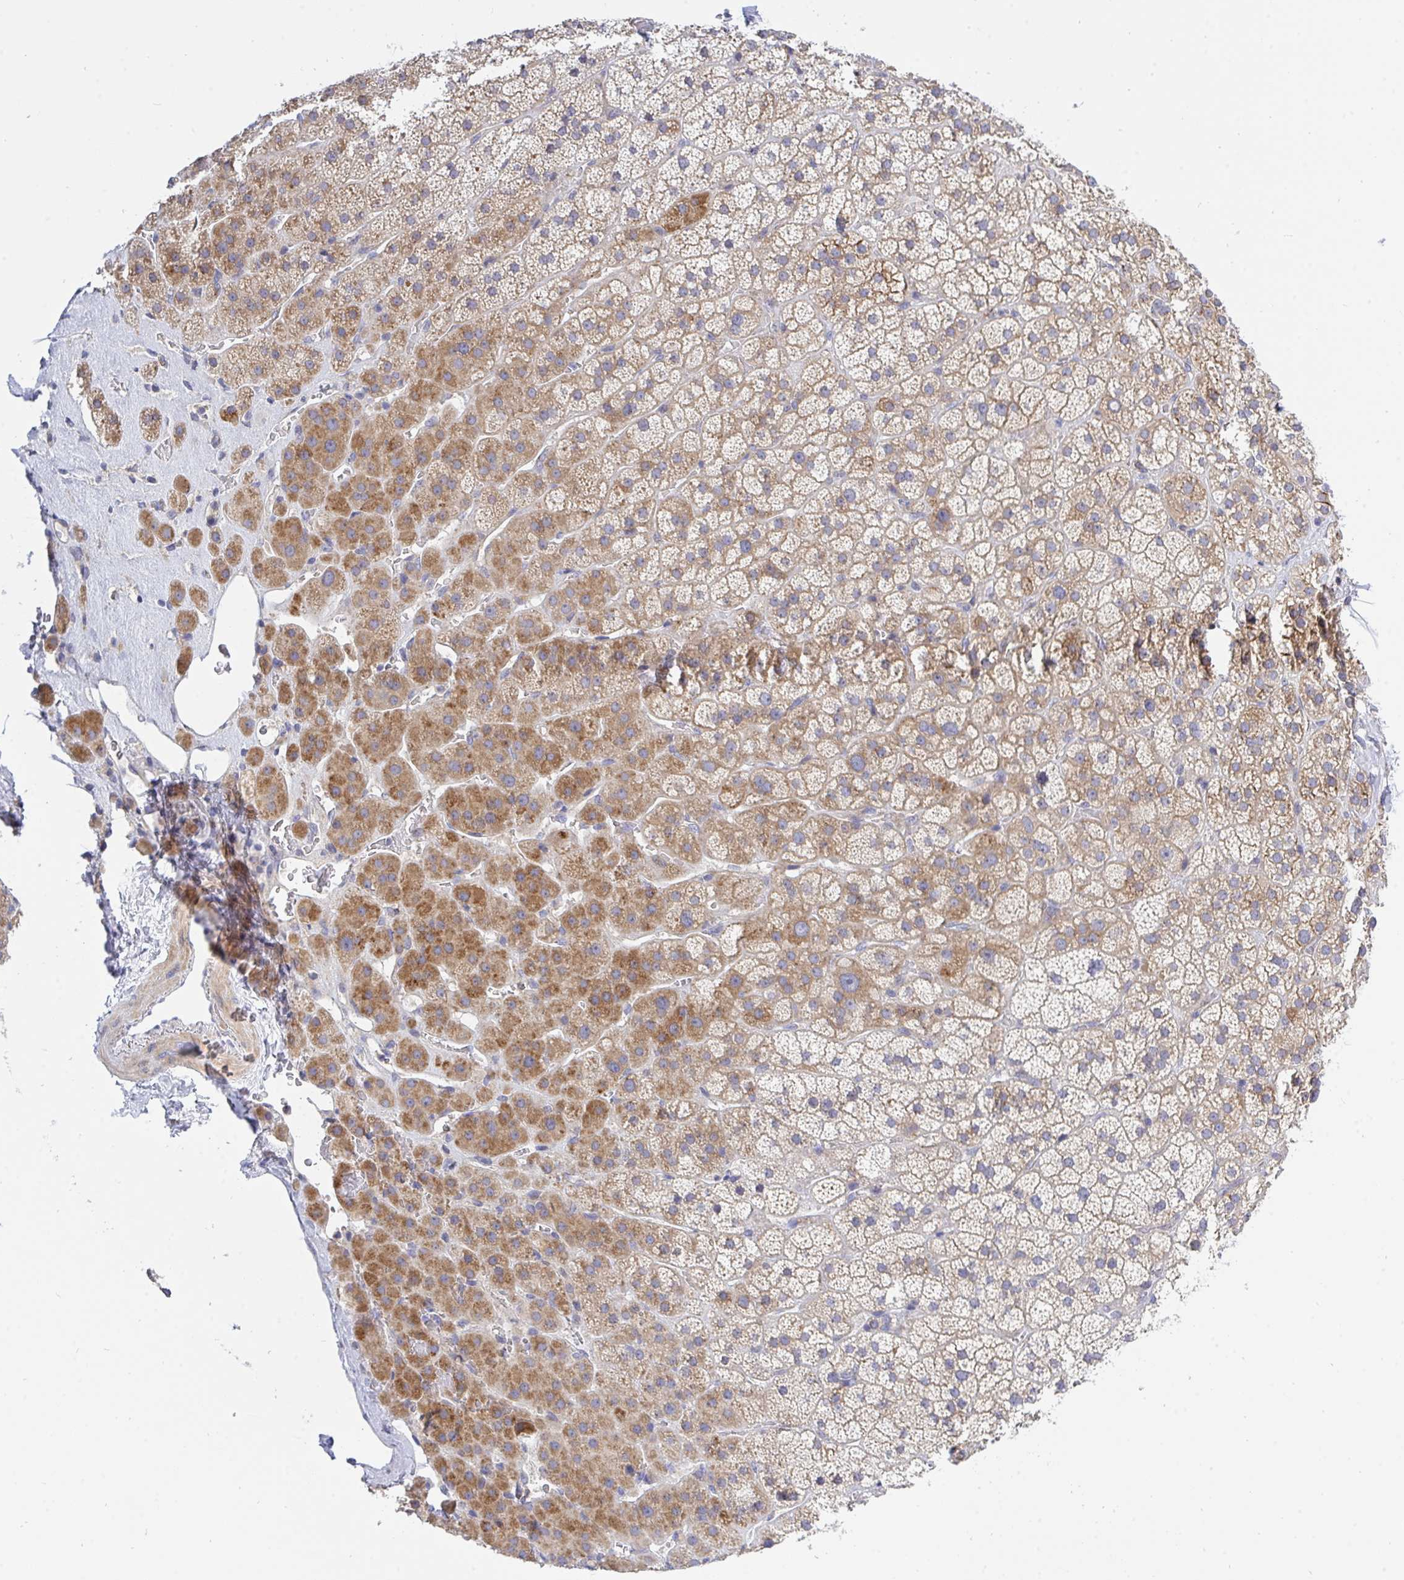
{"staining": {"intensity": "moderate", "quantity": "25%-75%", "location": "cytoplasmic/membranous"}, "tissue": "adrenal gland", "cell_type": "Glandular cells", "image_type": "normal", "snomed": [{"axis": "morphology", "description": "Normal tissue, NOS"}, {"axis": "topography", "description": "Adrenal gland"}], "caption": "Adrenal gland stained for a protein reveals moderate cytoplasmic/membranous positivity in glandular cells.", "gene": "FRMD3", "patient": {"sex": "male", "age": 57}}